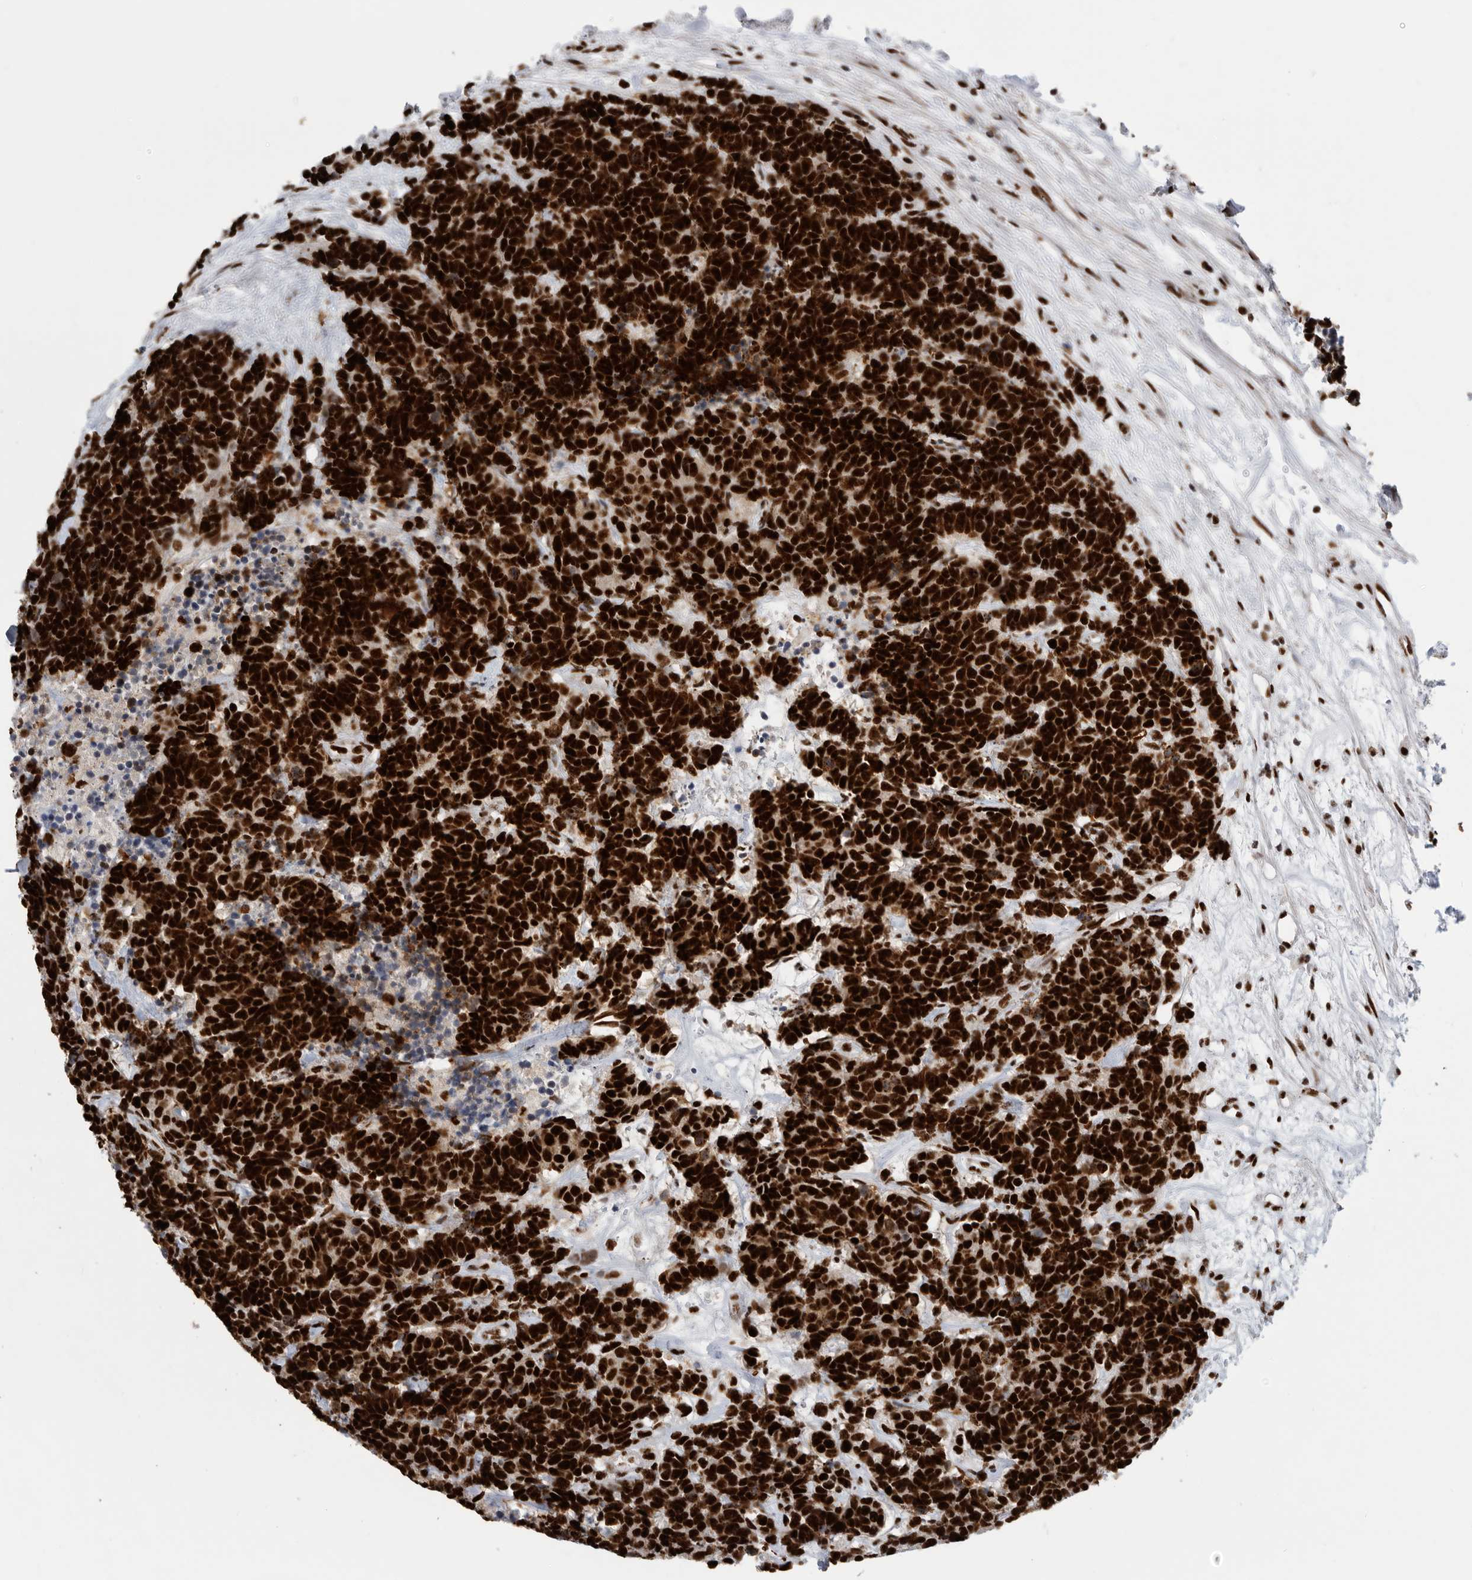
{"staining": {"intensity": "strong", "quantity": ">75%", "location": "nuclear"}, "tissue": "carcinoid", "cell_type": "Tumor cells", "image_type": "cancer", "snomed": [{"axis": "morphology", "description": "Carcinoma, NOS"}, {"axis": "morphology", "description": "Carcinoid, malignant, NOS"}, {"axis": "topography", "description": "Urinary bladder"}], "caption": "Strong nuclear staining is seen in about >75% of tumor cells in carcinoid (malignant).", "gene": "BCLAF1", "patient": {"sex": "male", "age": 57}}